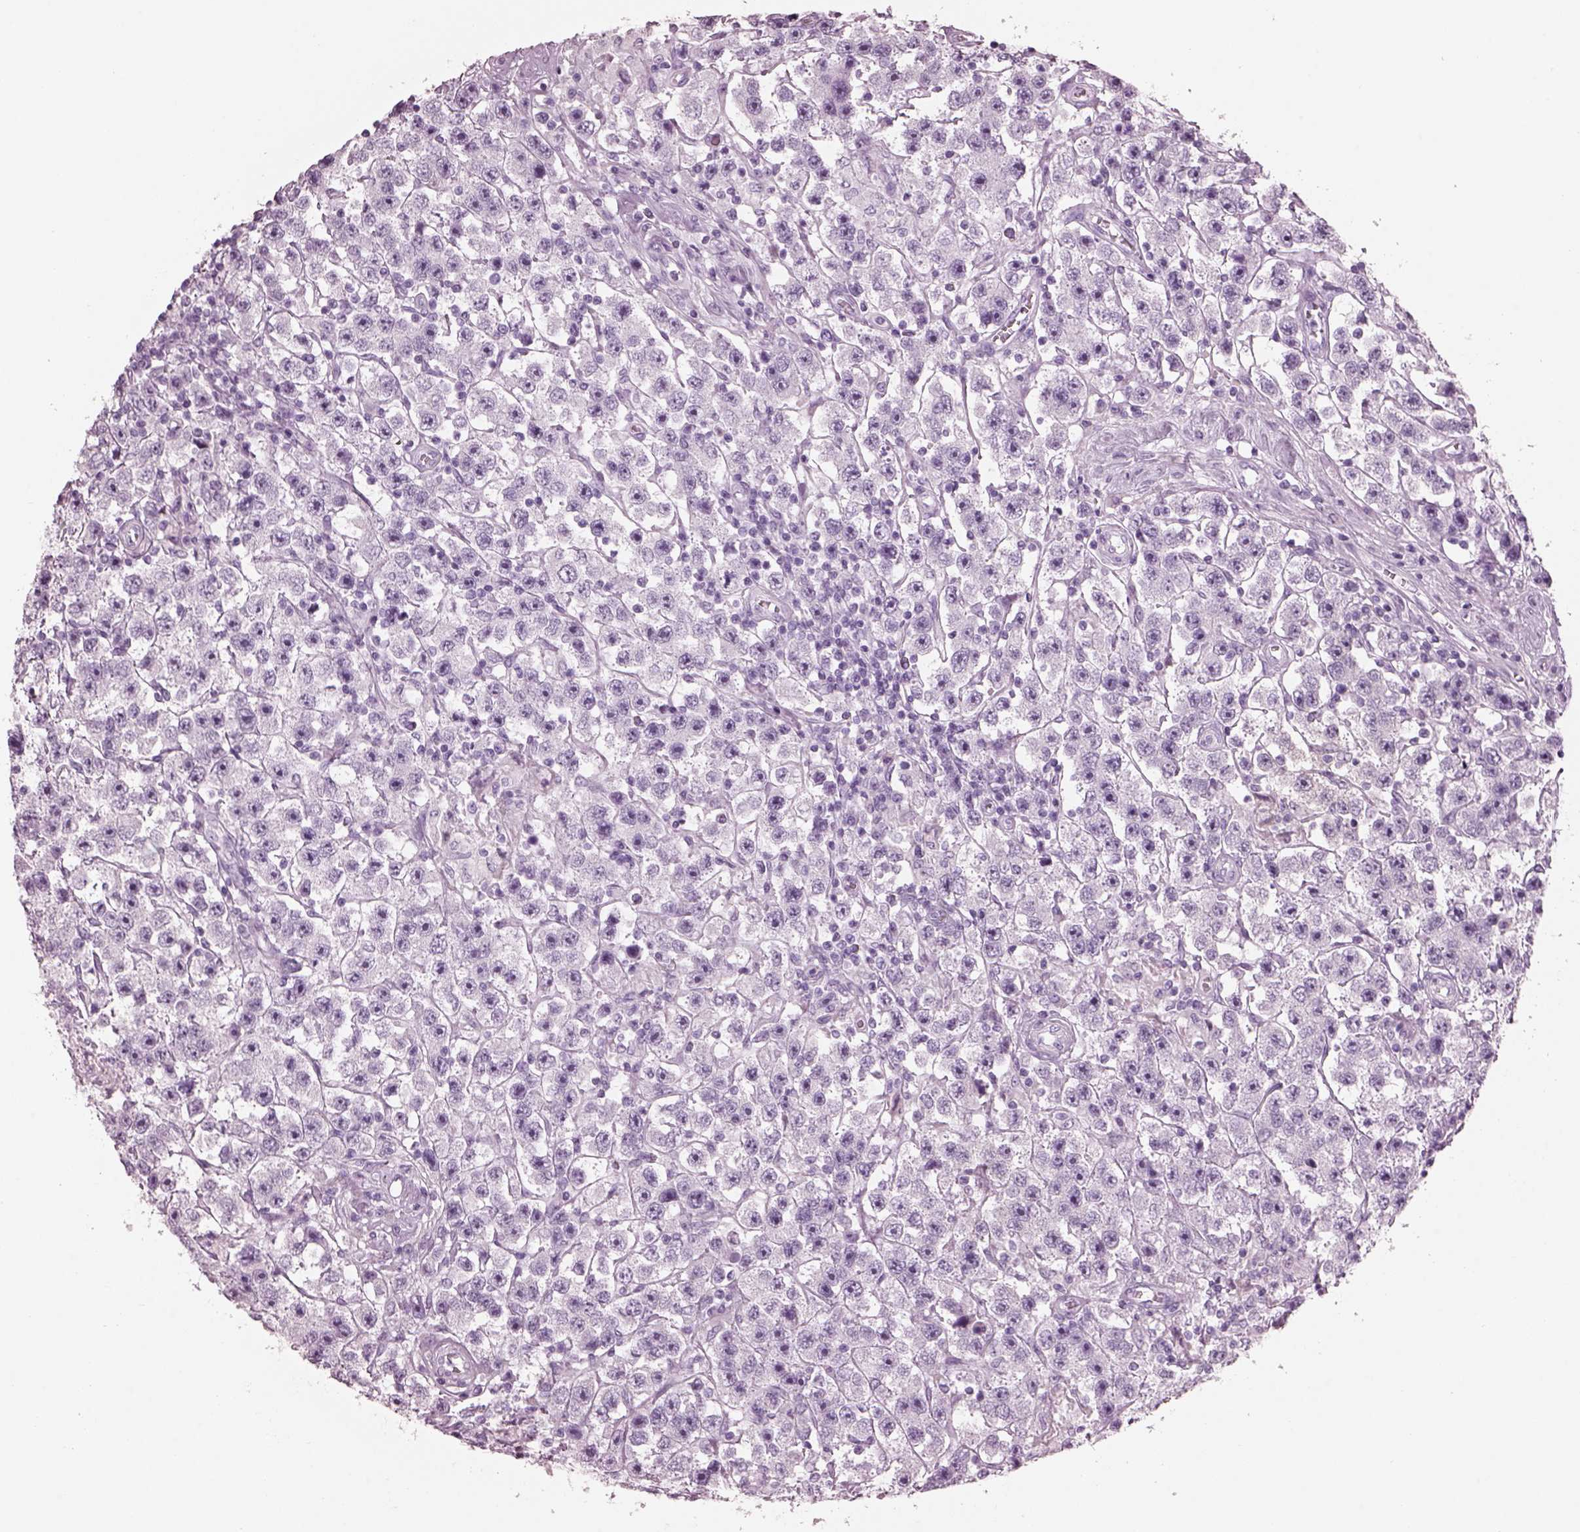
{"staining": {"intensity": "negative", "quantity": "none", "location": "none"}, "tissue": "testis cancer", "cell_type": "Tumor cells", "image_type": "cancer", "snomed": [{"axis": "morphology", "description": "Seminoma, NOS"}, {"axis": "topography", "description": "Testis"}], "caption": "An immunohistochemistry (IHC) photomicrograph of seminoma (testis) is shown. There is no staining in tumor cells of seminoma (testis).", "gene": "HYDIN", "patient": {"sex": "male", "age": 45}}